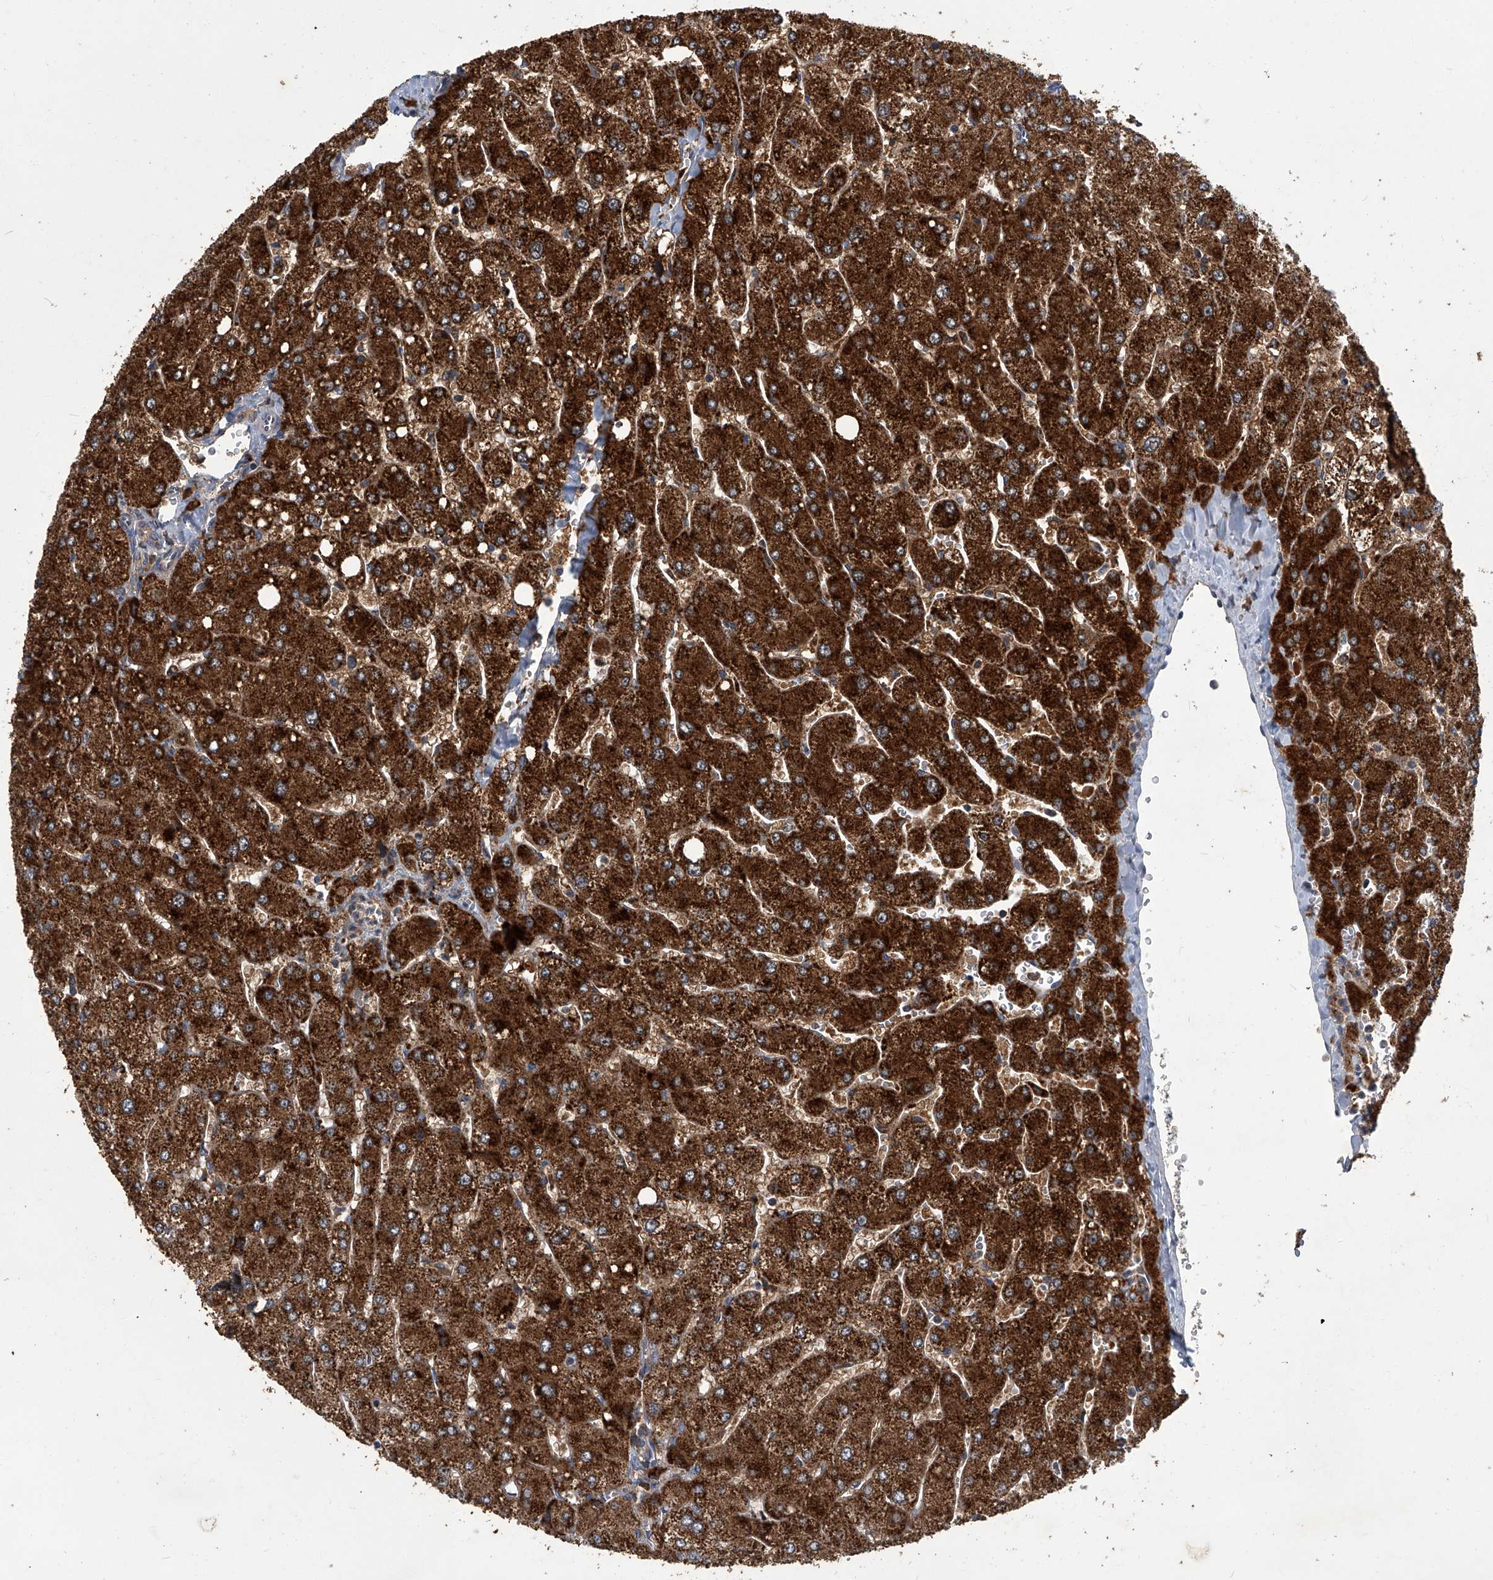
{"staining": {"intensity": "weak", "quantity": ">75%", "location": "cytoplasmic/membranous"}, "tissue": "liver", "cell_type": "Cholangiocytes", "image_type": "normal", "snomed": [{"axis": "morphology", "description": "Normal tissue, NOS"}, {"axis": "topography", "description": "Liver"}], "caption": "A histopathology image of human liver stained for a protein reveals weak cytoplasmic/membranous brown staining in cholangiocytes. The protein is shown in brown color, while the nuclei are stained blue.", "gene": "TNFRSF13B", "patient": {"sex": "male", "age": 55}}